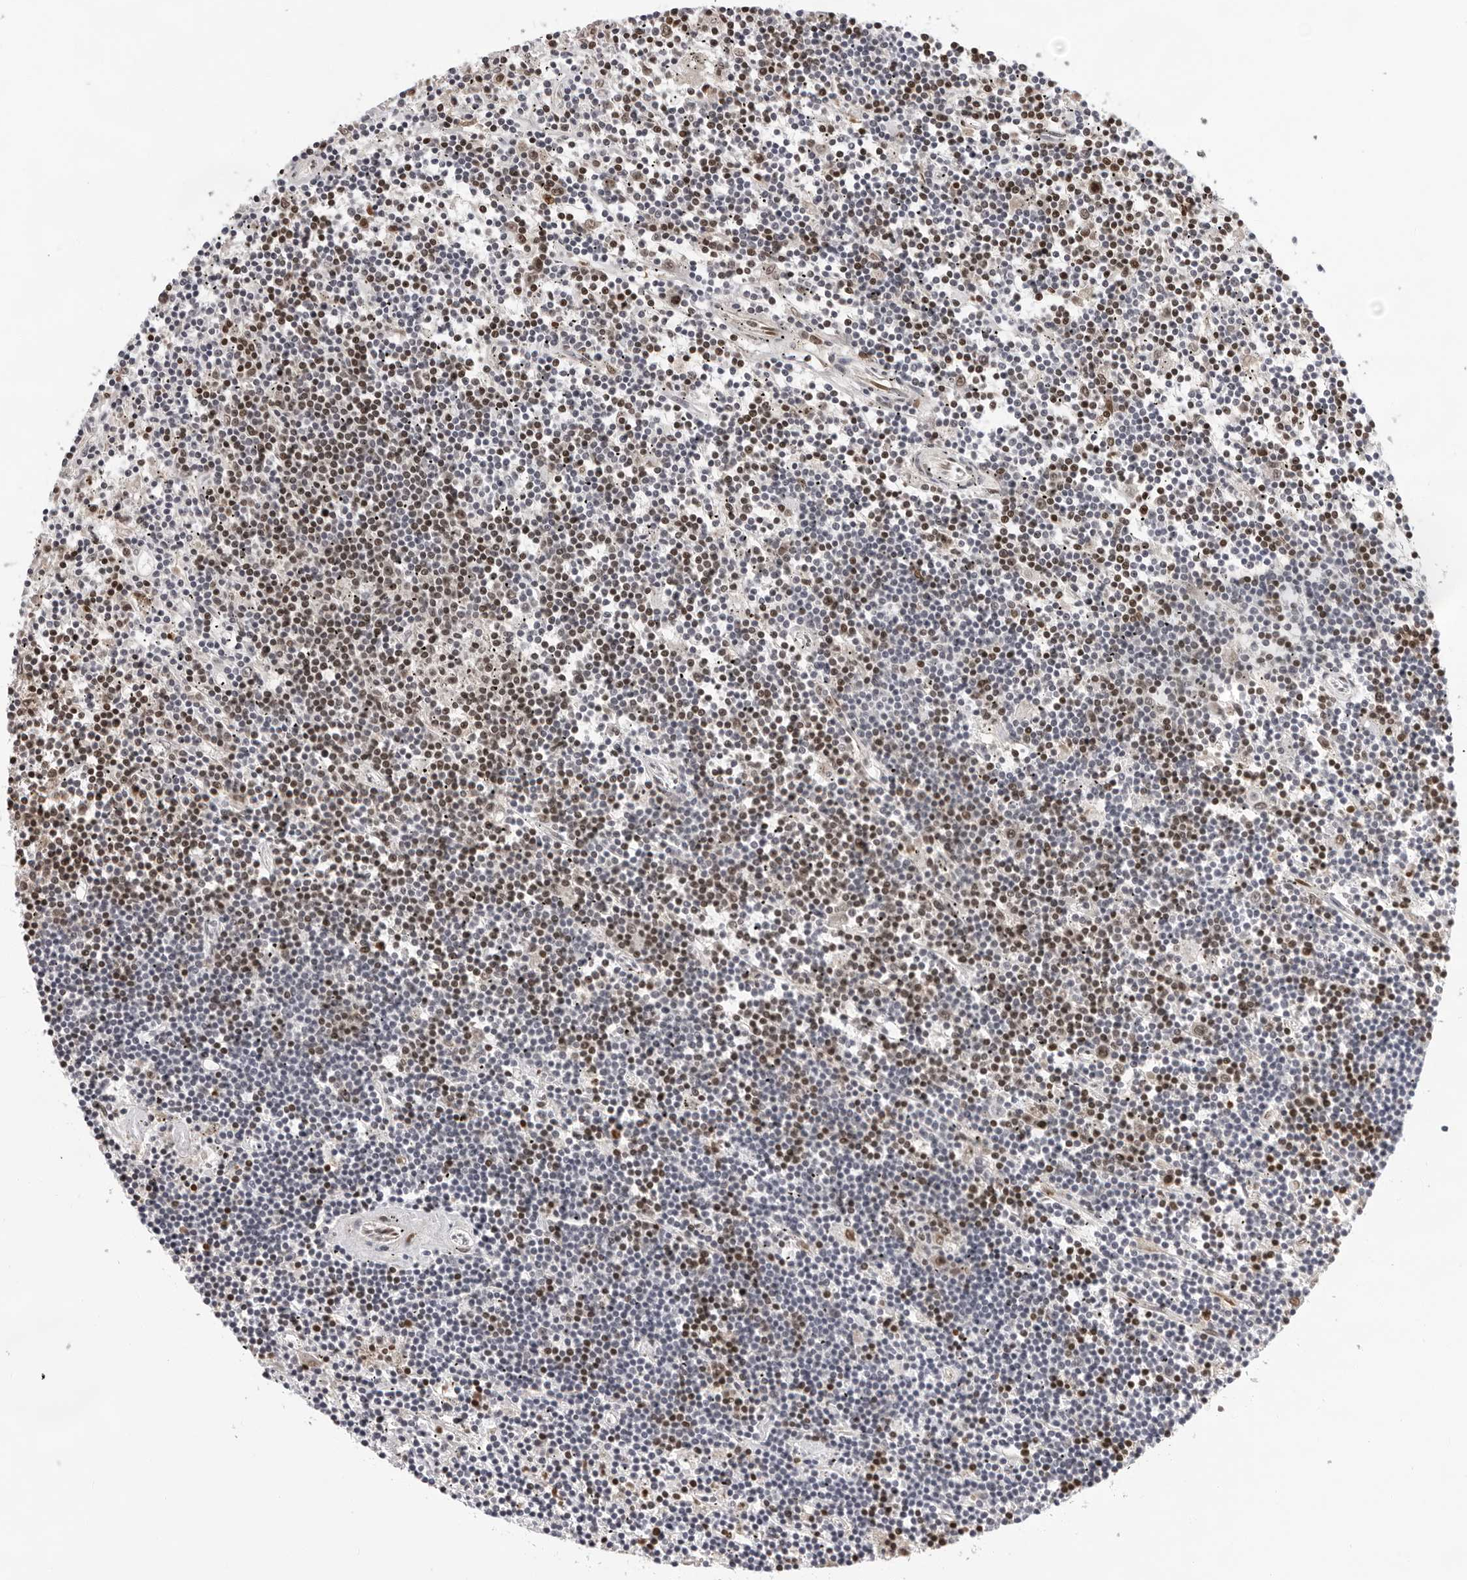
{"staining": {"intensity": "moderate", "quantity": "25%-75%", "location": "nuclear"}, "tissue": "lymphoma", "cell_type": "Tumor cells", "image_type": "cancer", "snomed": [{"axis": "morphology", "description": "Malignant lymphoma, non-Hodgkin's type, Low grade"}, {"axis": "topography", "description": "Spleen"}], "caption": "IHC image of neoplastic tissue: malignant lymphoma, non-Hodgkin's type (low-grade) stained using immunohistochemistry (IHC) demonstrates medium levels of moderate protein expression localized specifically in the nuclear of tumor cells, appearing as a nuclear brown color.", "gene": "USP1", "patient": {"sex": "male", "age": 76}}